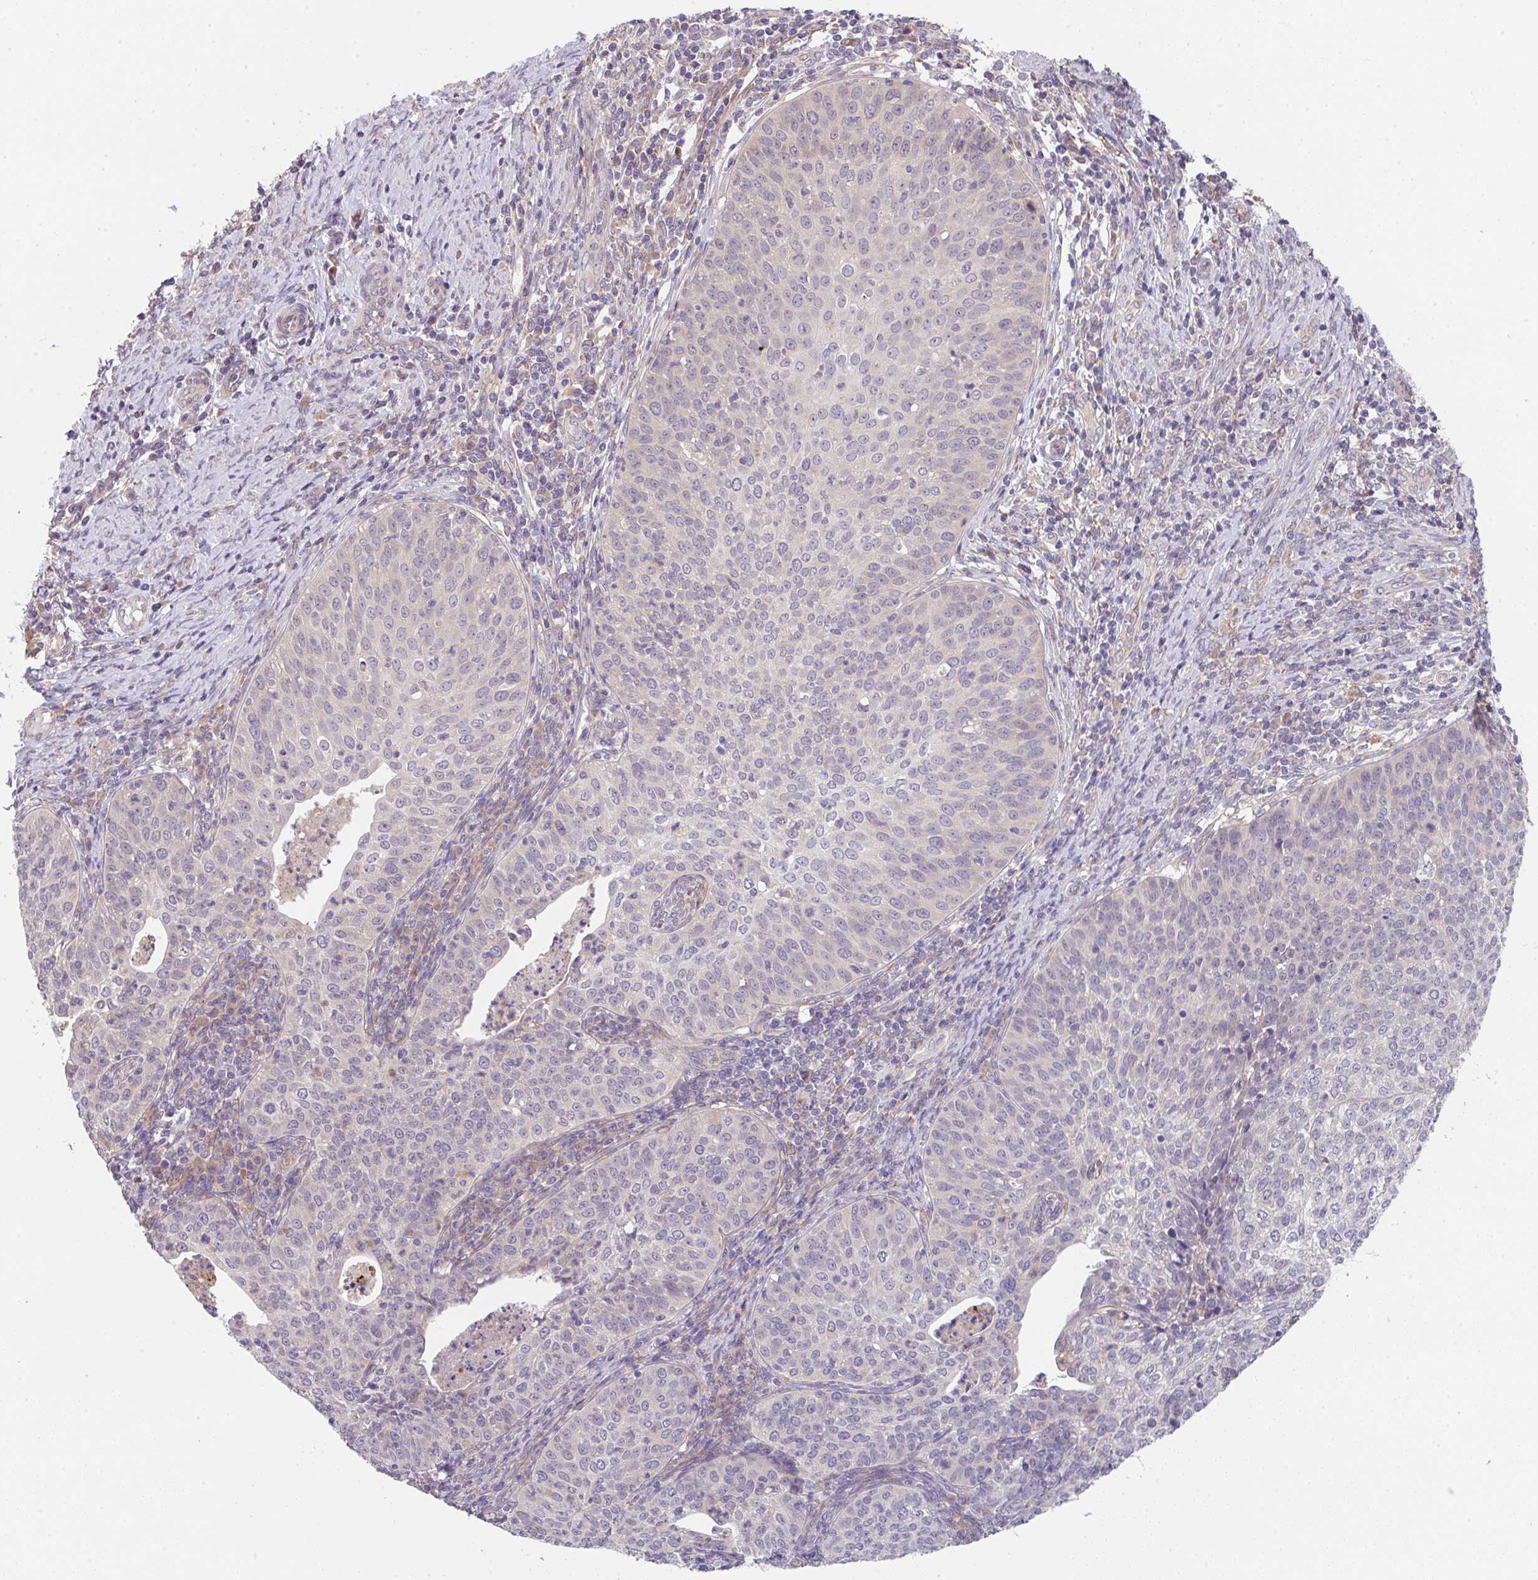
{"staining": {"intensity": "negative", "quantity": "none", "location": "none"}, "tissue": "cervical cancer", "cell_type": "Tumor cells", "image_type": "cancer", "snomed": [{"axis": "morphology", "description": "Squamous cell carcinoma, NOS"}, {"axis": "topography", "description": "Cervix"}], "caption": "Squamous cell carcinoma (cervical) was stained to show a protein in brown. There is no significant positivity in tumor cells.", "gene": "TSPAN31", "patient": {"sex": "female", "age": 30}}